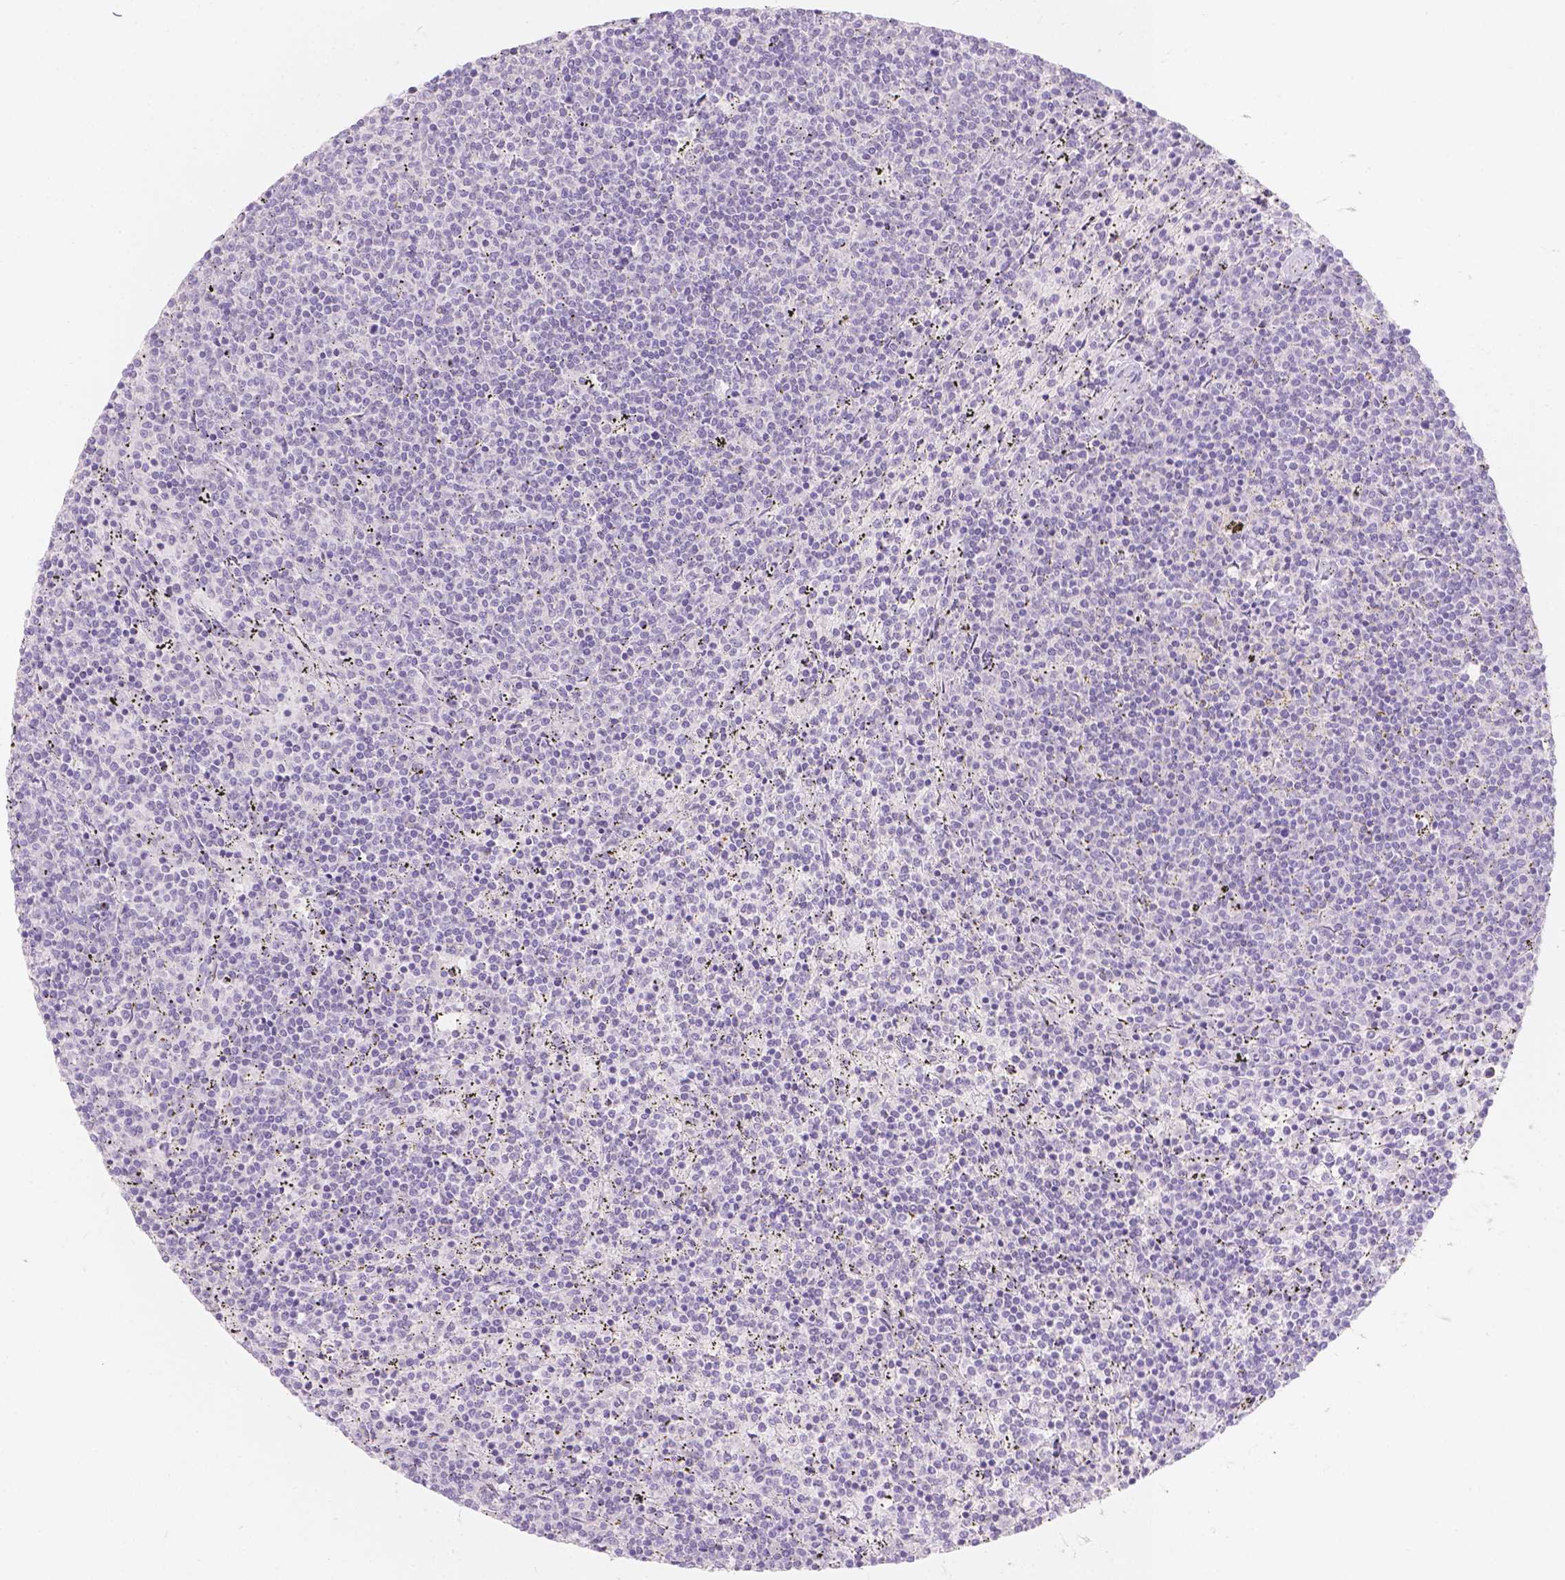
{"staining": {"intensity": "negative", "quantity": "none", "location": "none"}, "tissue": "lymphoma", "cell_type": "Tumor cells", "image_type": "cancer", "snomed": [{"axis": "morphology", "description": "Malignant lymphoma, non-Hodgkin's type, Low grade"}, {"axis": "topography", "description": "Spleen"}], "caption": "Protein analysis of low-grade malignant lymphoma, non-Hodgkin's type exhibits no significant positivity in tumor cells.", "gene": "HTN3", "patient": {"sex": "female", "age": 50}}